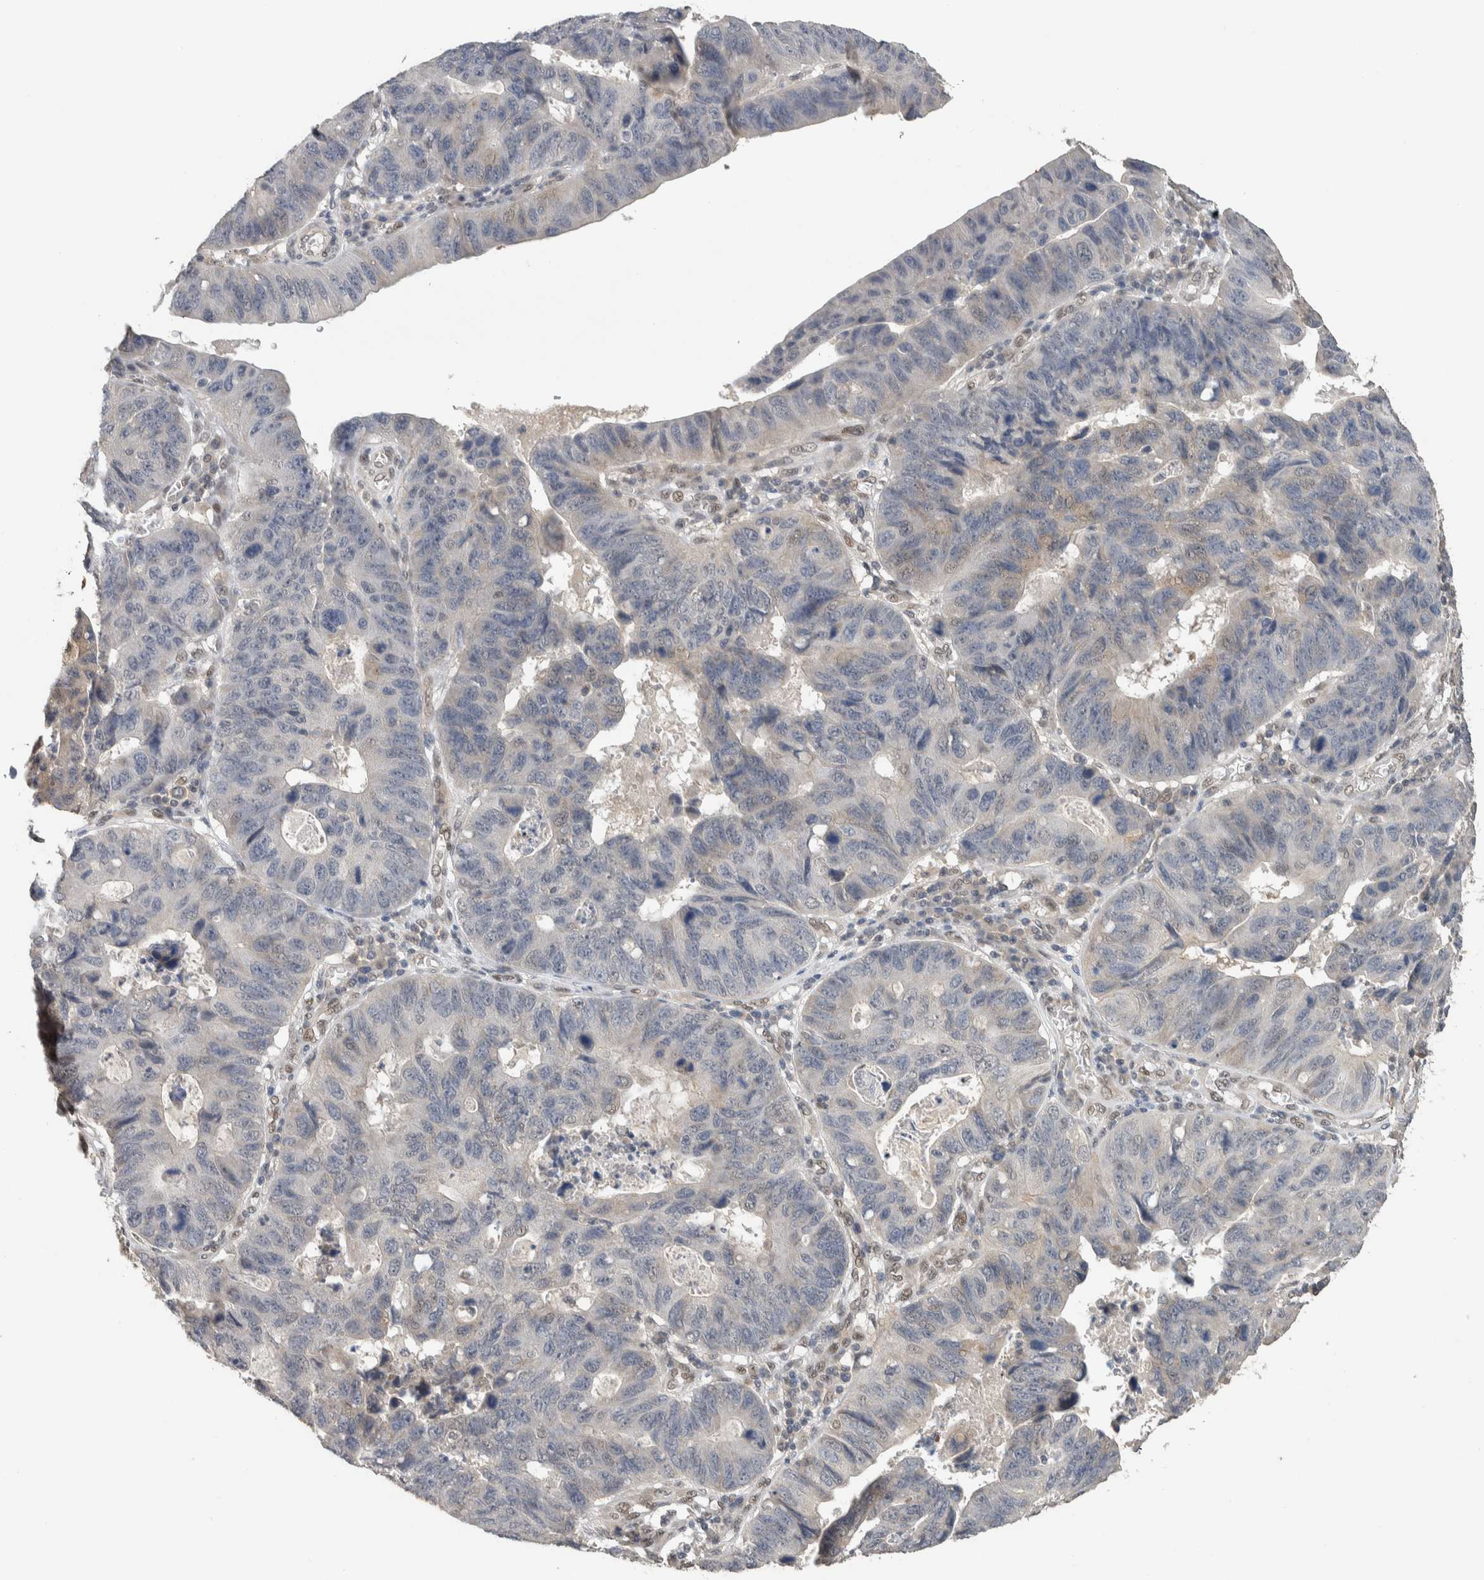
{"staining": {"intensity": "negative", "quantity": "none", "location": "none"}, "tissue": "stomach cancer", "cell_type": "Tumor cells", "image_type": "cancer", "snomed": [{"axis": "morphology", "description": "Adenocarcinoma, NOS"}, {"axis": "topography", "description": "Stomach"}], "caption": "The immunohistochemistry histopathology image has no significant positivity in tumor cells of stomach adenocarcinoma tissue.", "gene": "CYSRT1", "patient": {"sex": "male", "age": 59}}